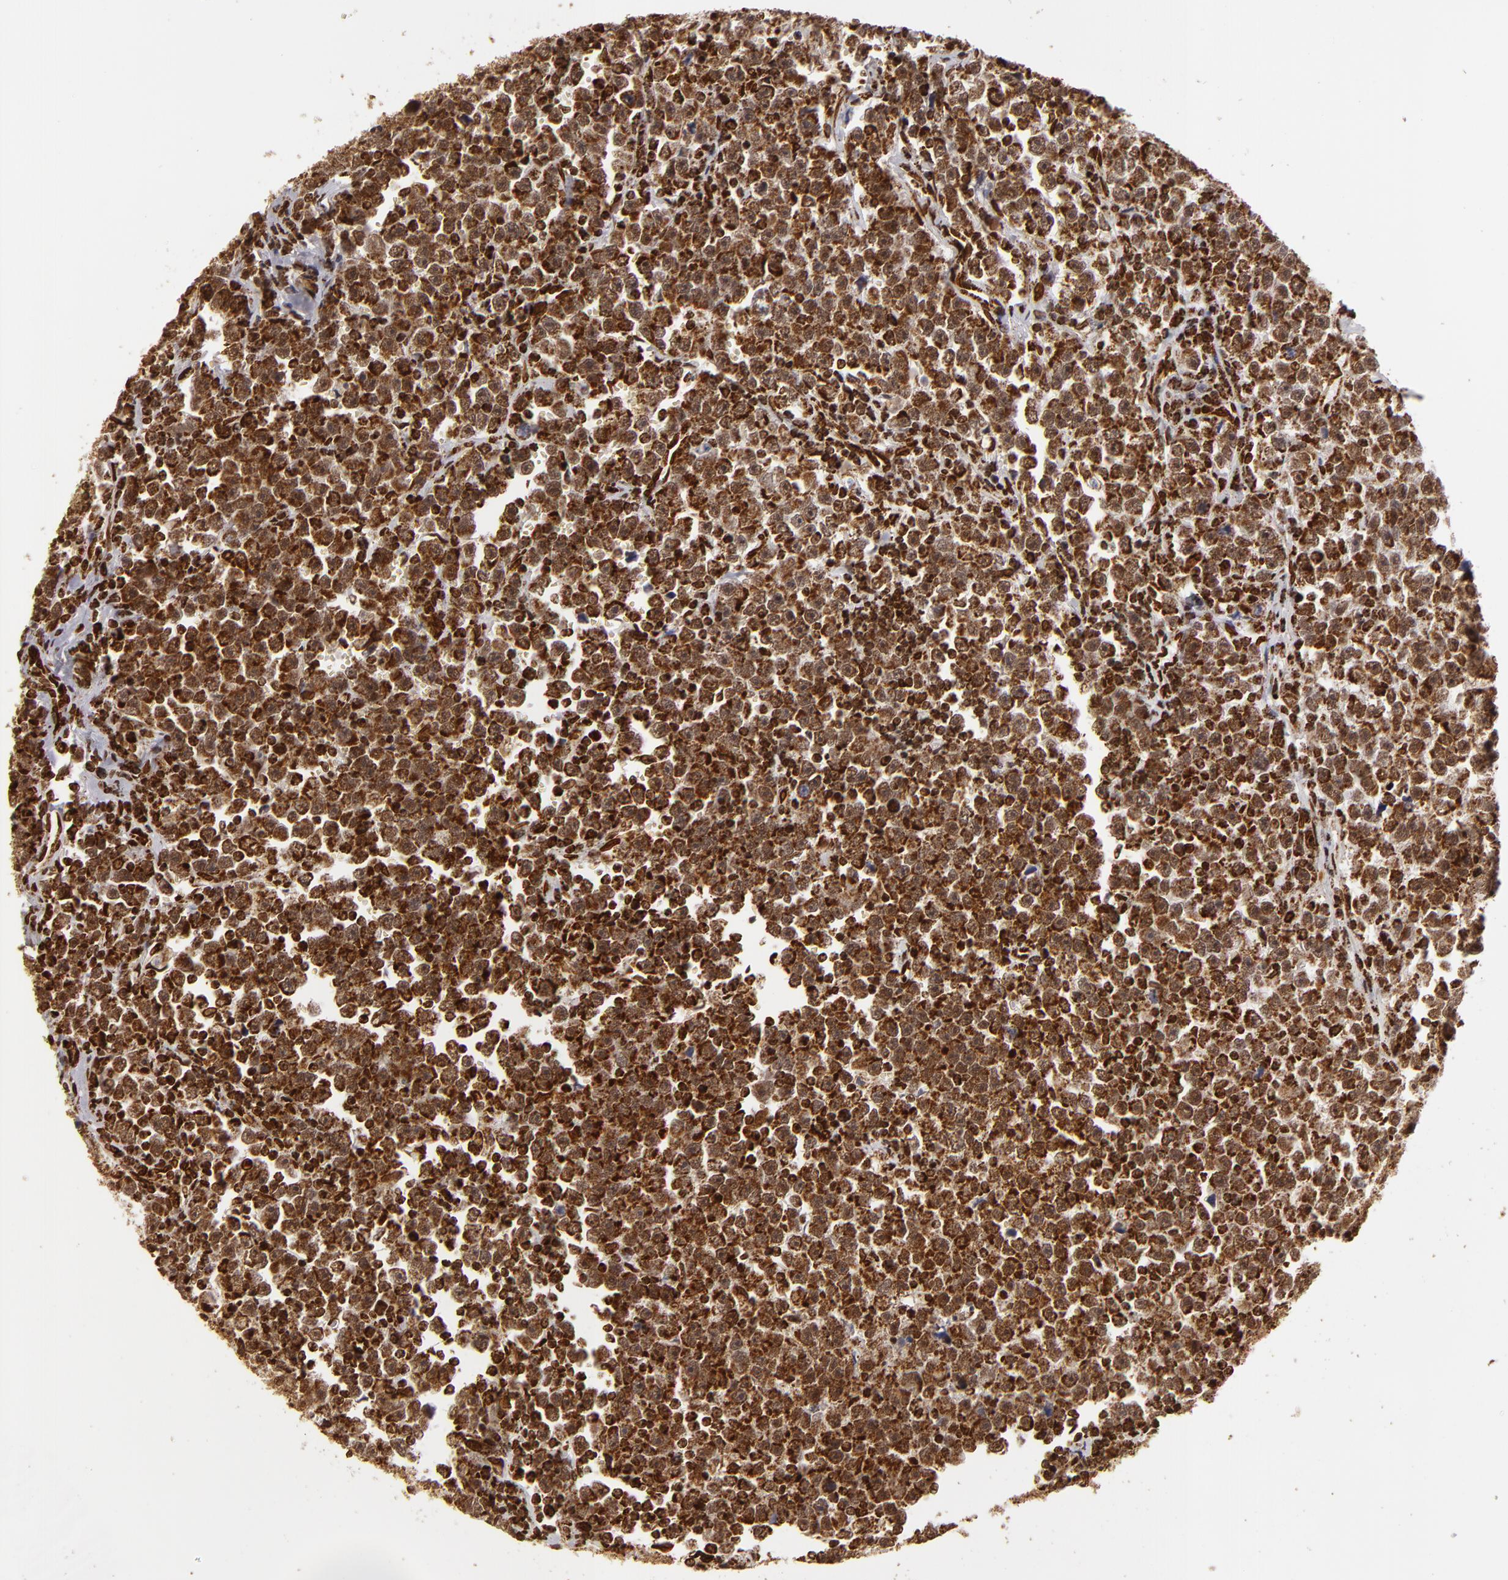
{"staining": {"intensity": "strong", "quantity": ">75%", "location": "cytoplasmic/membranous,nuclear"}, "tissue": "testis cancer", "cell_type": "Tumor cells", "image_type": "cancer", "snomed": [{"axis": "morphology", "description": "Seminoma, NOS"}, {"axis": "topography", "description": "Testis"}], "caption": "This histopathology image shows IHC staining of human testis seminoma, with high strong cytoplasmic/membranous and nuclear positivity in approximately >75% of tumor cells.", "gene": "CUL3", "patient": {"sex": "male", "age": 43}}